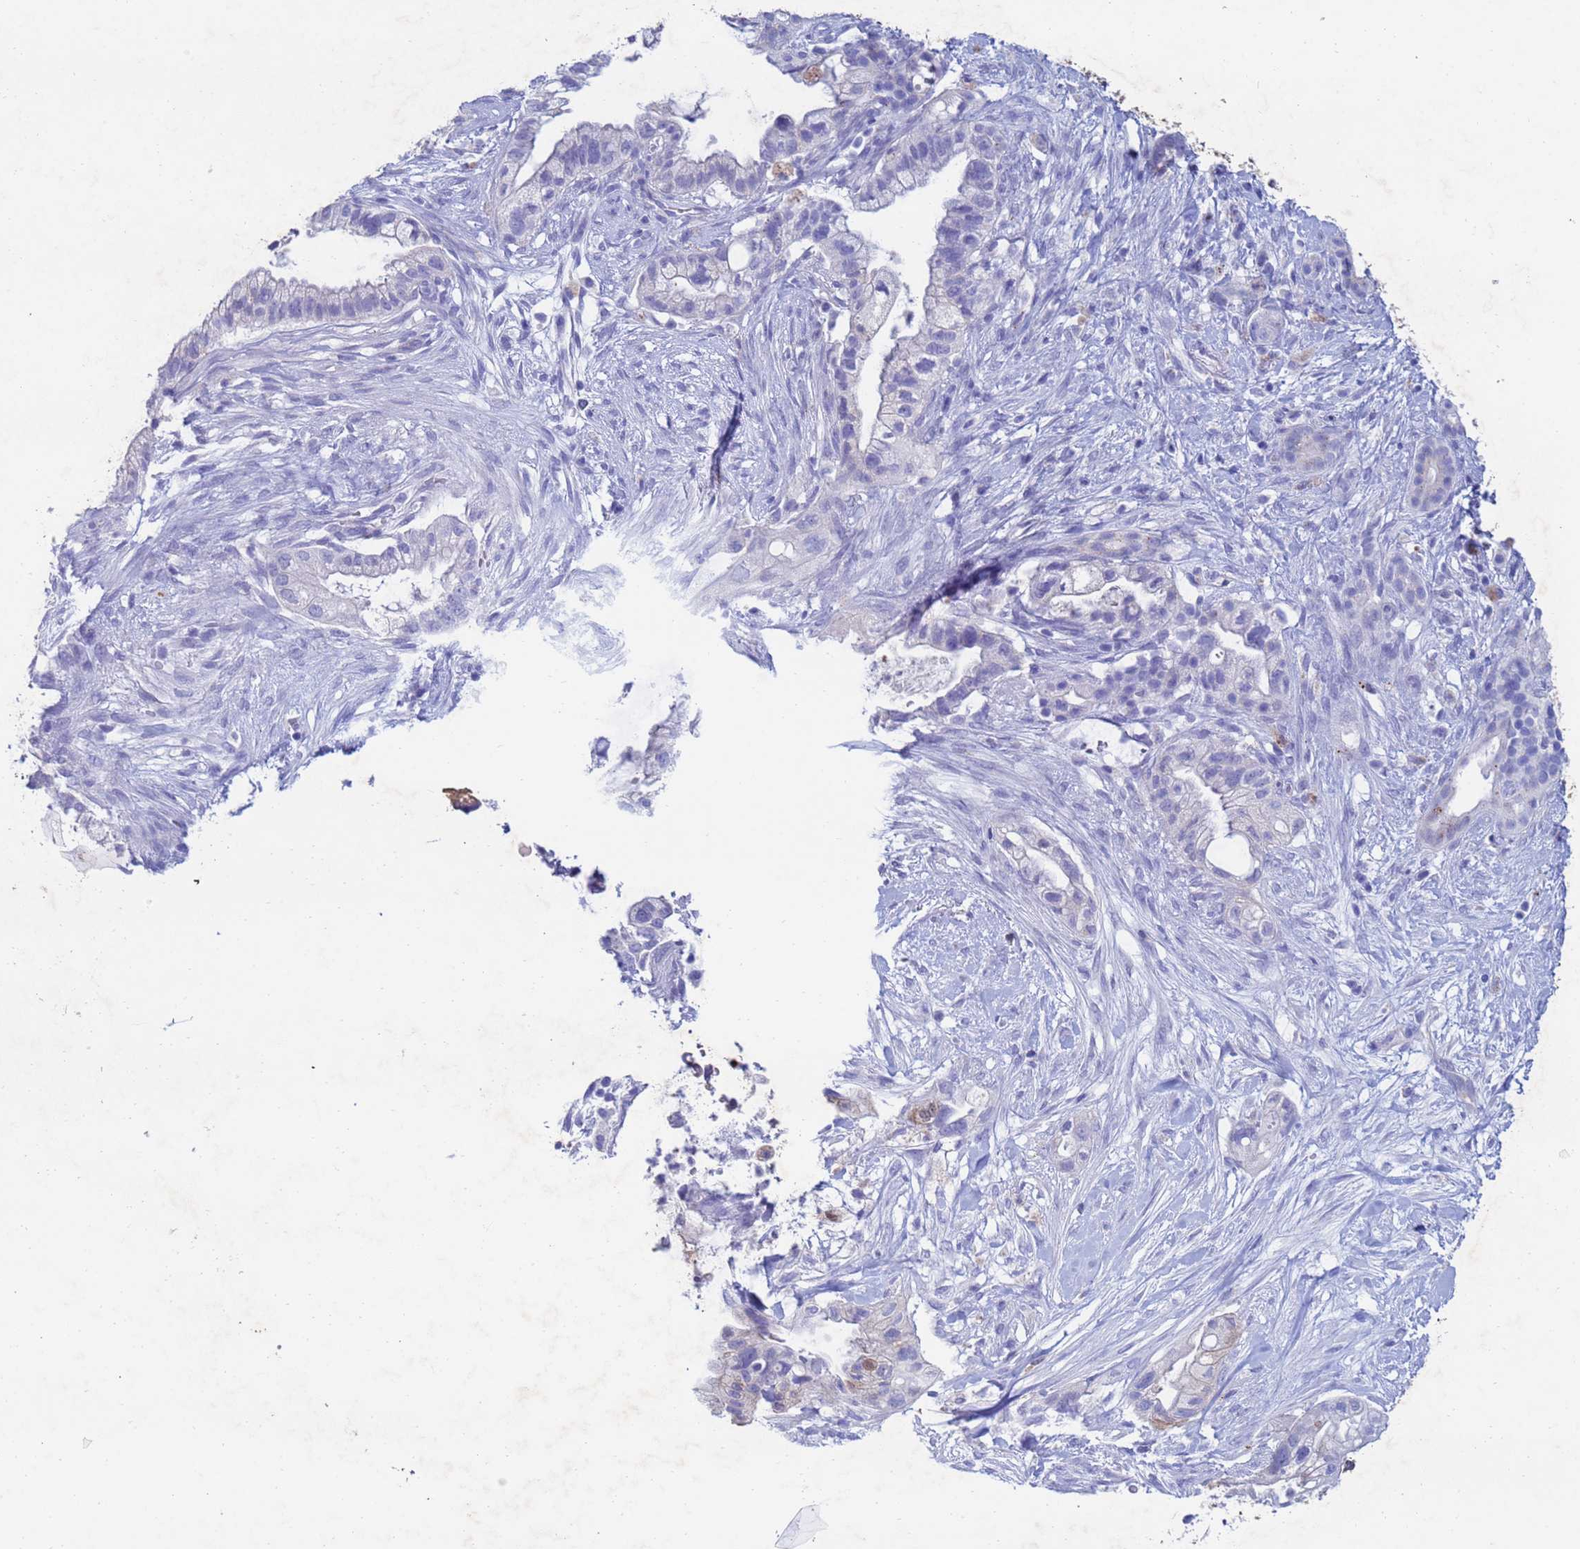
{"staining": {"intensity": "negative", "quantity": "none", "location": "none"}, "tissue": "pancreatic cancer", "cell_type": "Tumor cells", "image_type": "cancer", "snomed": [{"axis": "morphology", "description": "Adenocarcinoma, NOS"}, {"axis": "topography", "description": "Pancreas"}], "caption": "DAB immunohistochemical staining of human pancreatic adenocarcinoma shows no significant staining in tumor cells.", "gene": "CSTB", "patient": {"sex": "male", "age": 44}}